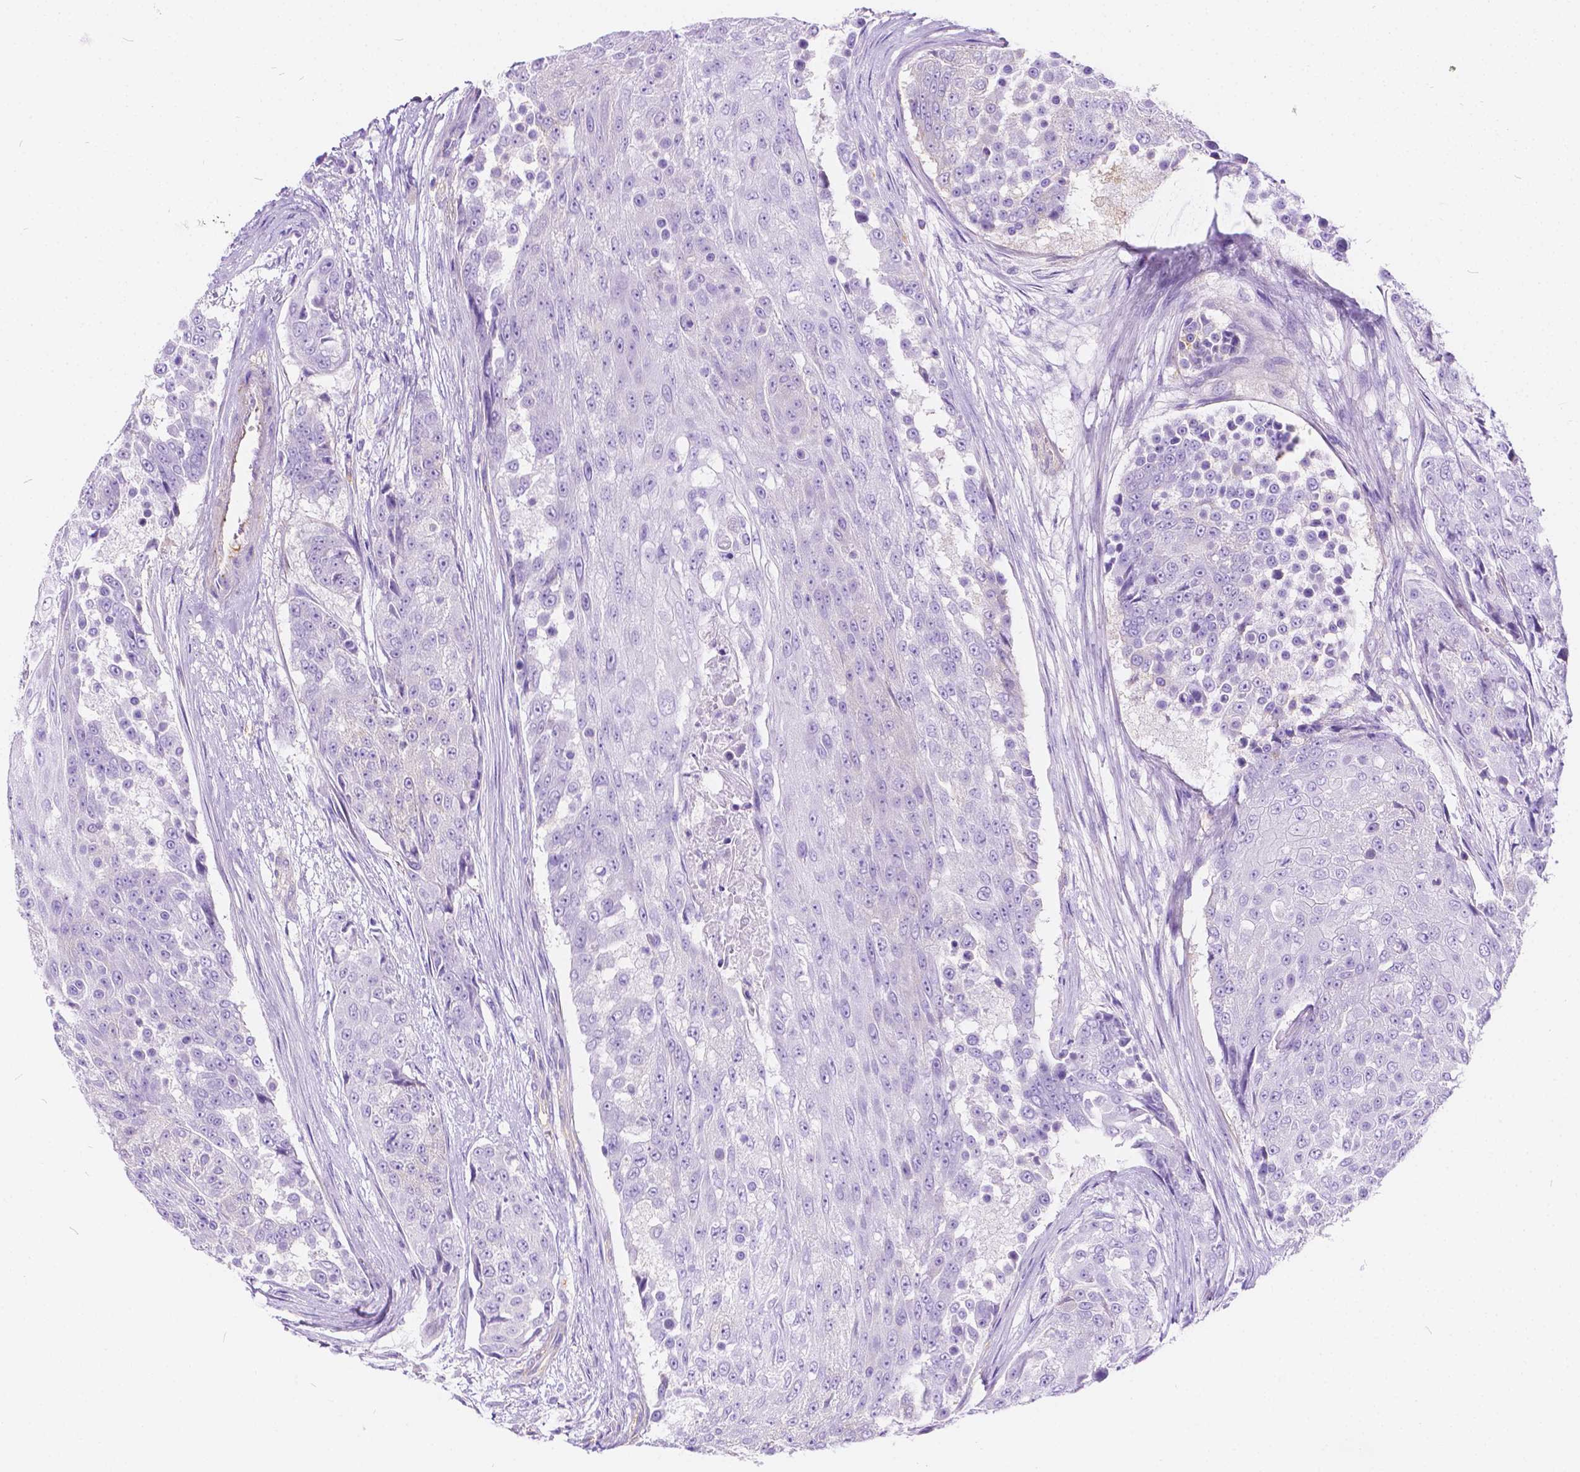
{"staining": {"intensity": "negative", "quantity": "none", "location": "none"}, "tissue": "urothelial cancer", "cell_type": "Tumor cells", "image_type": "cancer", "snomed": [{"axis": "morphology", "description": "Urothelial carcinoma, High grade"}, {"axis": "topography", "description": "Urinary bladder"}], "caption": "This is an immunohistochemistry micrograph of urothelial cancer. There is no expression in tumor cells.", "gene": "CHRM1", "patient": {"sex": "female", "age": 63}}